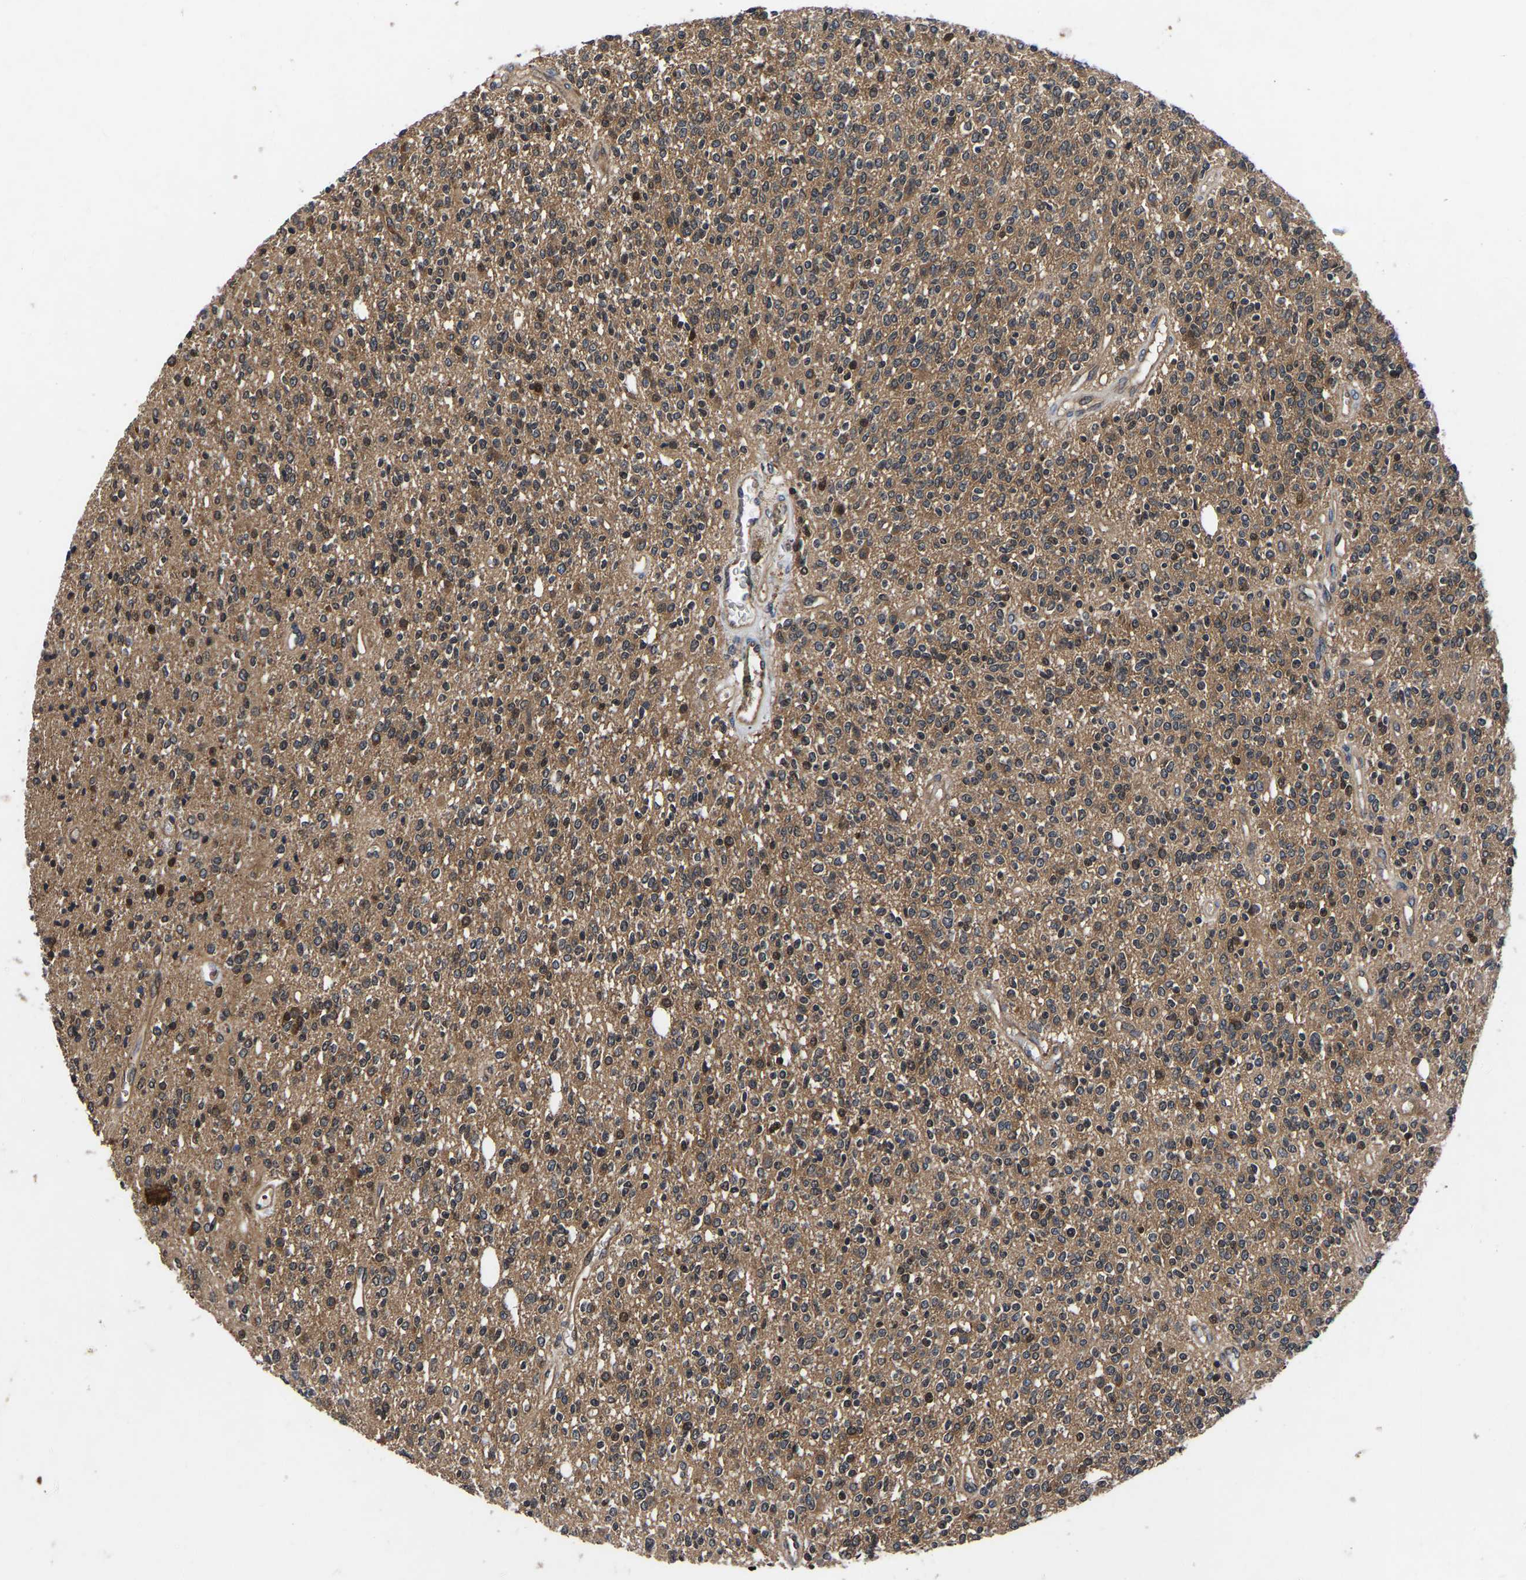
{"staining": {"intensity": "moderate", "quantity": ">75%", "location": "cytoplasmic/membranous"}, "tissue": "glioma", "cell_type": "Tumor cells", "image_type": "cancer", "snomed": [{"axis": "morphology", "description": "Glioma, malignant, High grade"}, {"axis": "topography", "description": "Brain"}], "caption": "Immunohistochemistry photomicrograph of neoplastic tissue: malignant high-grade glioma stained using IHC displays medium levels of moderate protein expression localized specifically in the cytoplasmic/membranous of tumor cells, appearing as a cytoplasmic/membranous brown color.", "gene": "FGD5", "patient": {"sex": "male", "age": 34}}